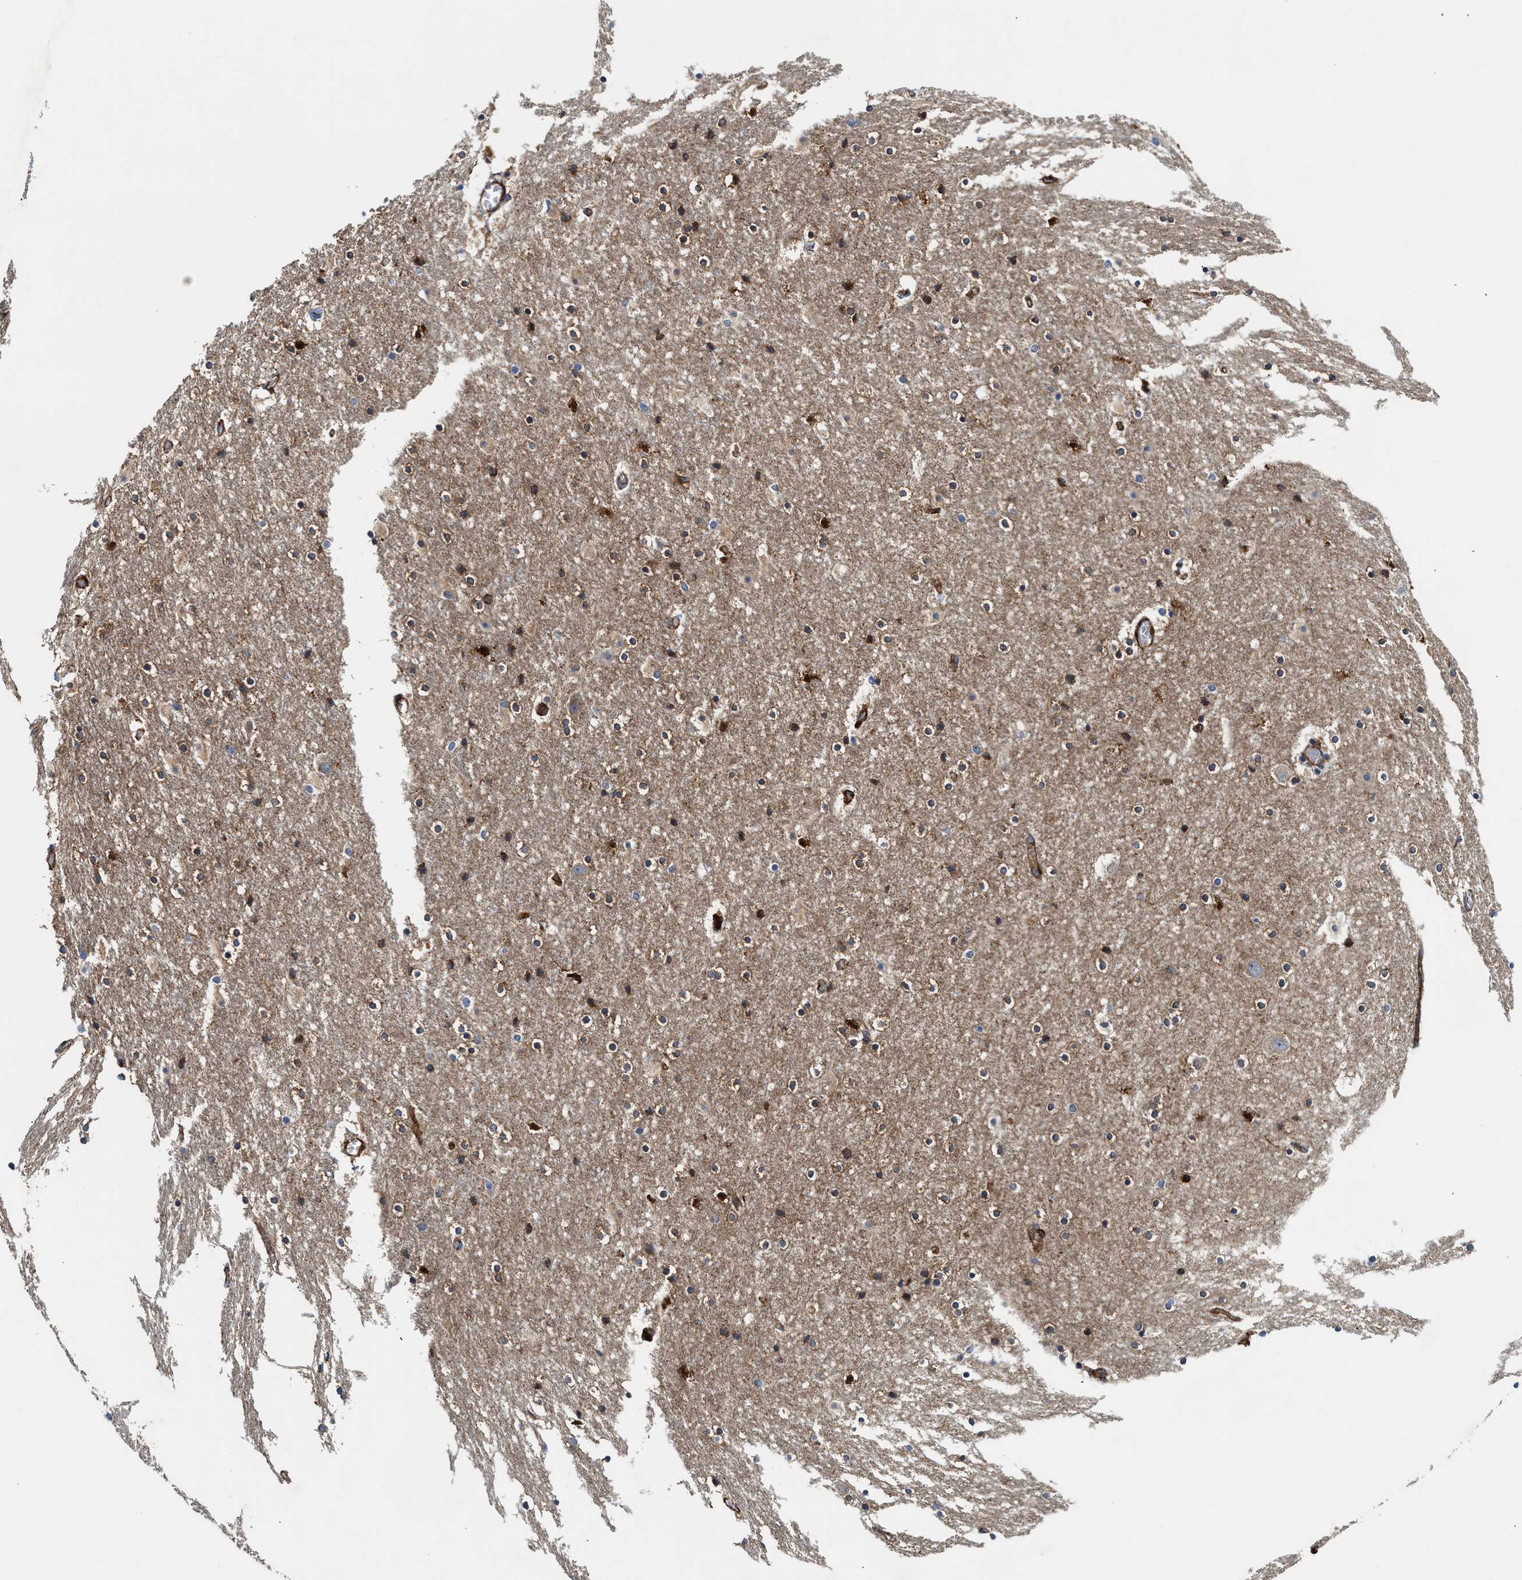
{"staining": {"intensity": "moderate", "quantity": "<25%", "location": "cytoplasmic/membranous"}, "tissue": "hippocampus", "cell_type": "Glial cells", "image_type": "normal", "snomed": [{"axis": "morphology", "description": "Normal tissue, NOS"}, {"axis": "topography", "description": "Hippocampus"}], "caption": "Immunohistochemistry (IHC) image of normal hippocampus: hippocampus stained using immunohistochemistry (IHC) exhibits low levels of moderate protein expression localized specifically in the cytoplasmic/membranous of glial cells, appearing as a cytoplasmic/membranous brown color.", "gene": "HIP1", "patient": {"sex": "male", "age": 45}}